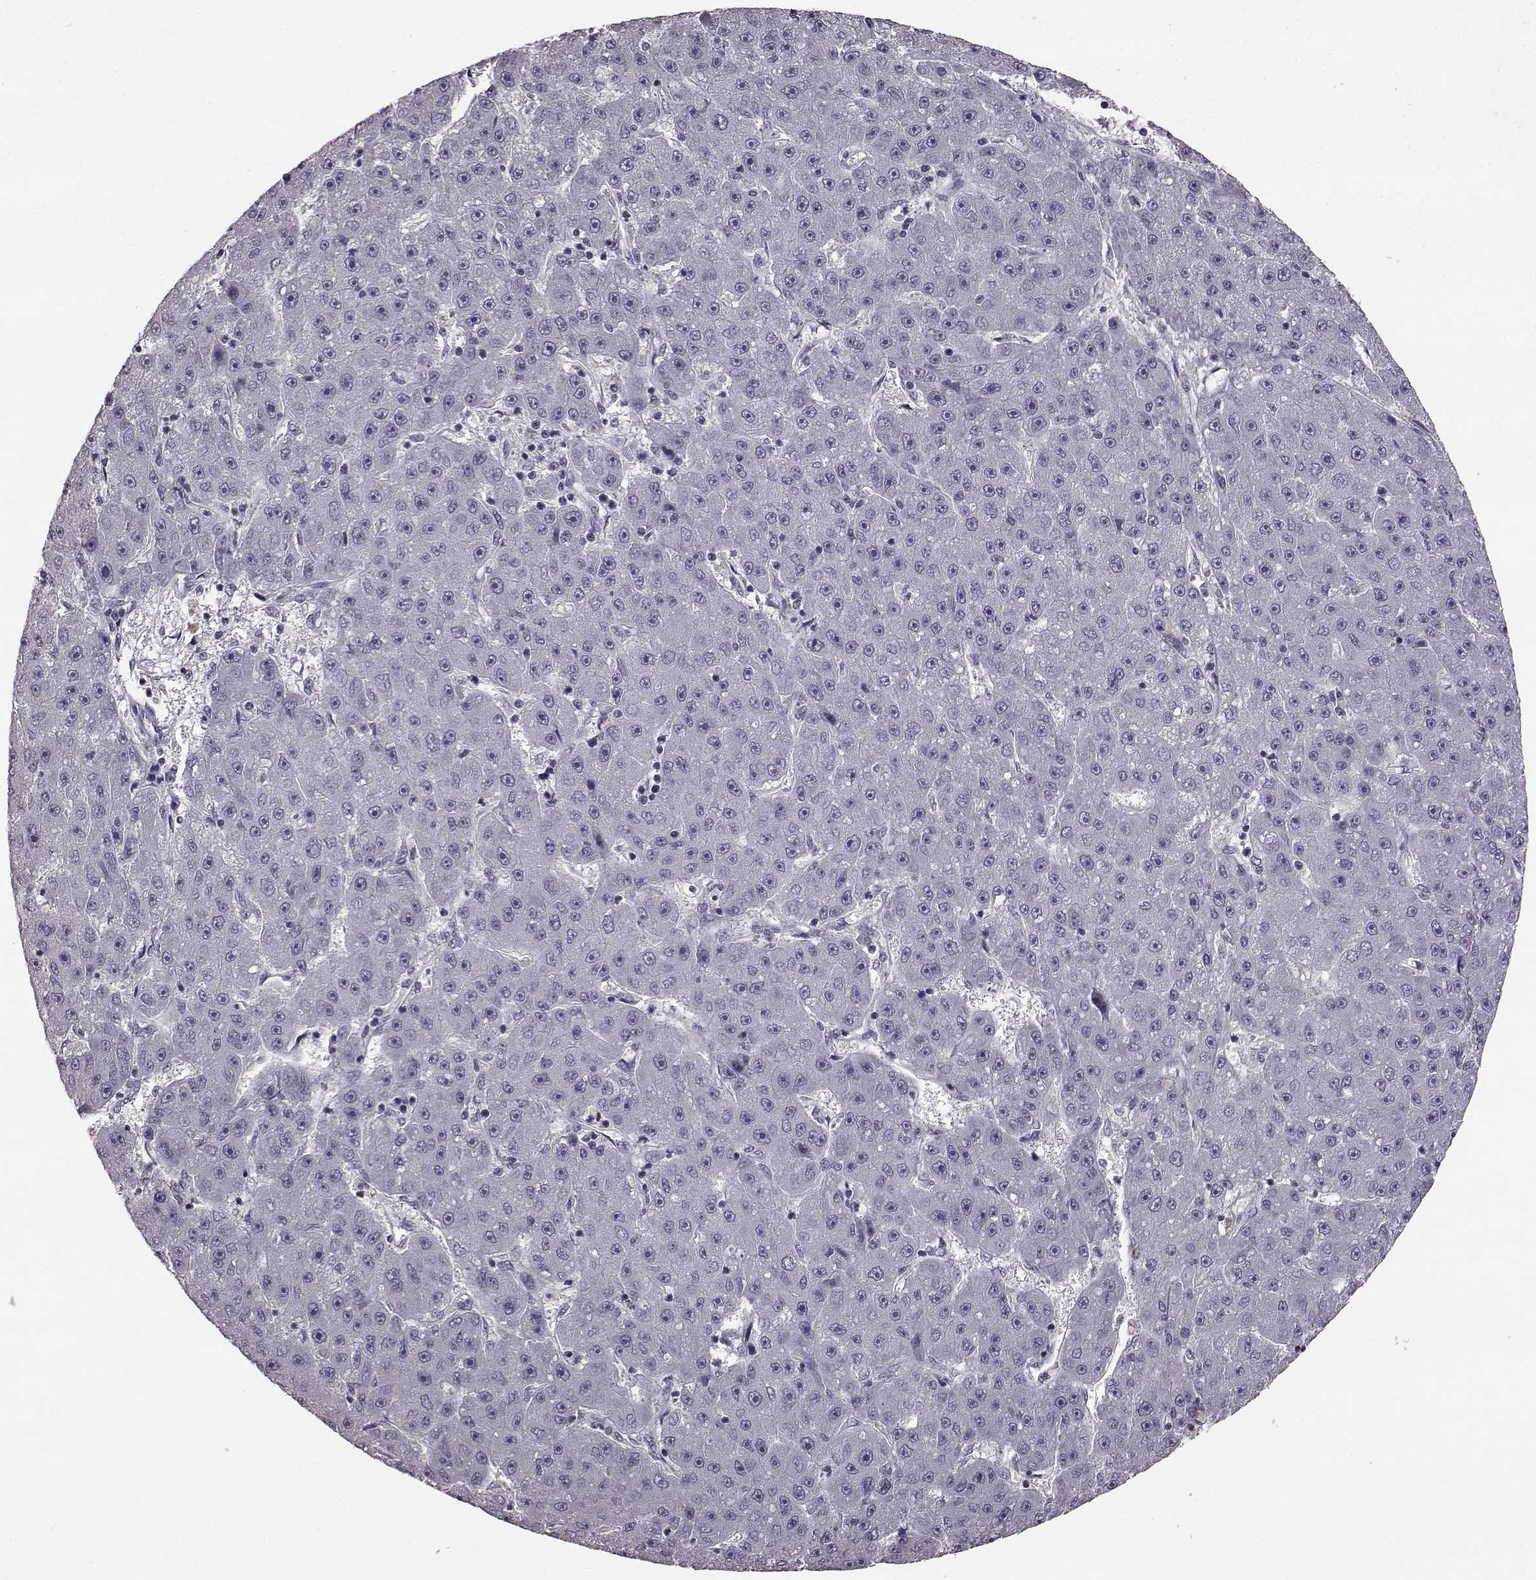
{"staining": {"intensity": "negative", "quantity": "none", "location": "none"}, "tissue": "liver cancer", "cell_type": "Tumor cells", "image_type": "cancer", "snomed": [{"axis": "morphology", "description": "Carcinoma, Hepatocellular, NOS"}, {"axis": "topography", "description": "Liver"}], "caption": "IHC of liver cancer (hepatocellular carcinoma) exhibits no positivity in tumor cells. Nuclei are stained in blue.", "gene": "SLC52A3", "patient": {"sex": "male", "age": 67}}